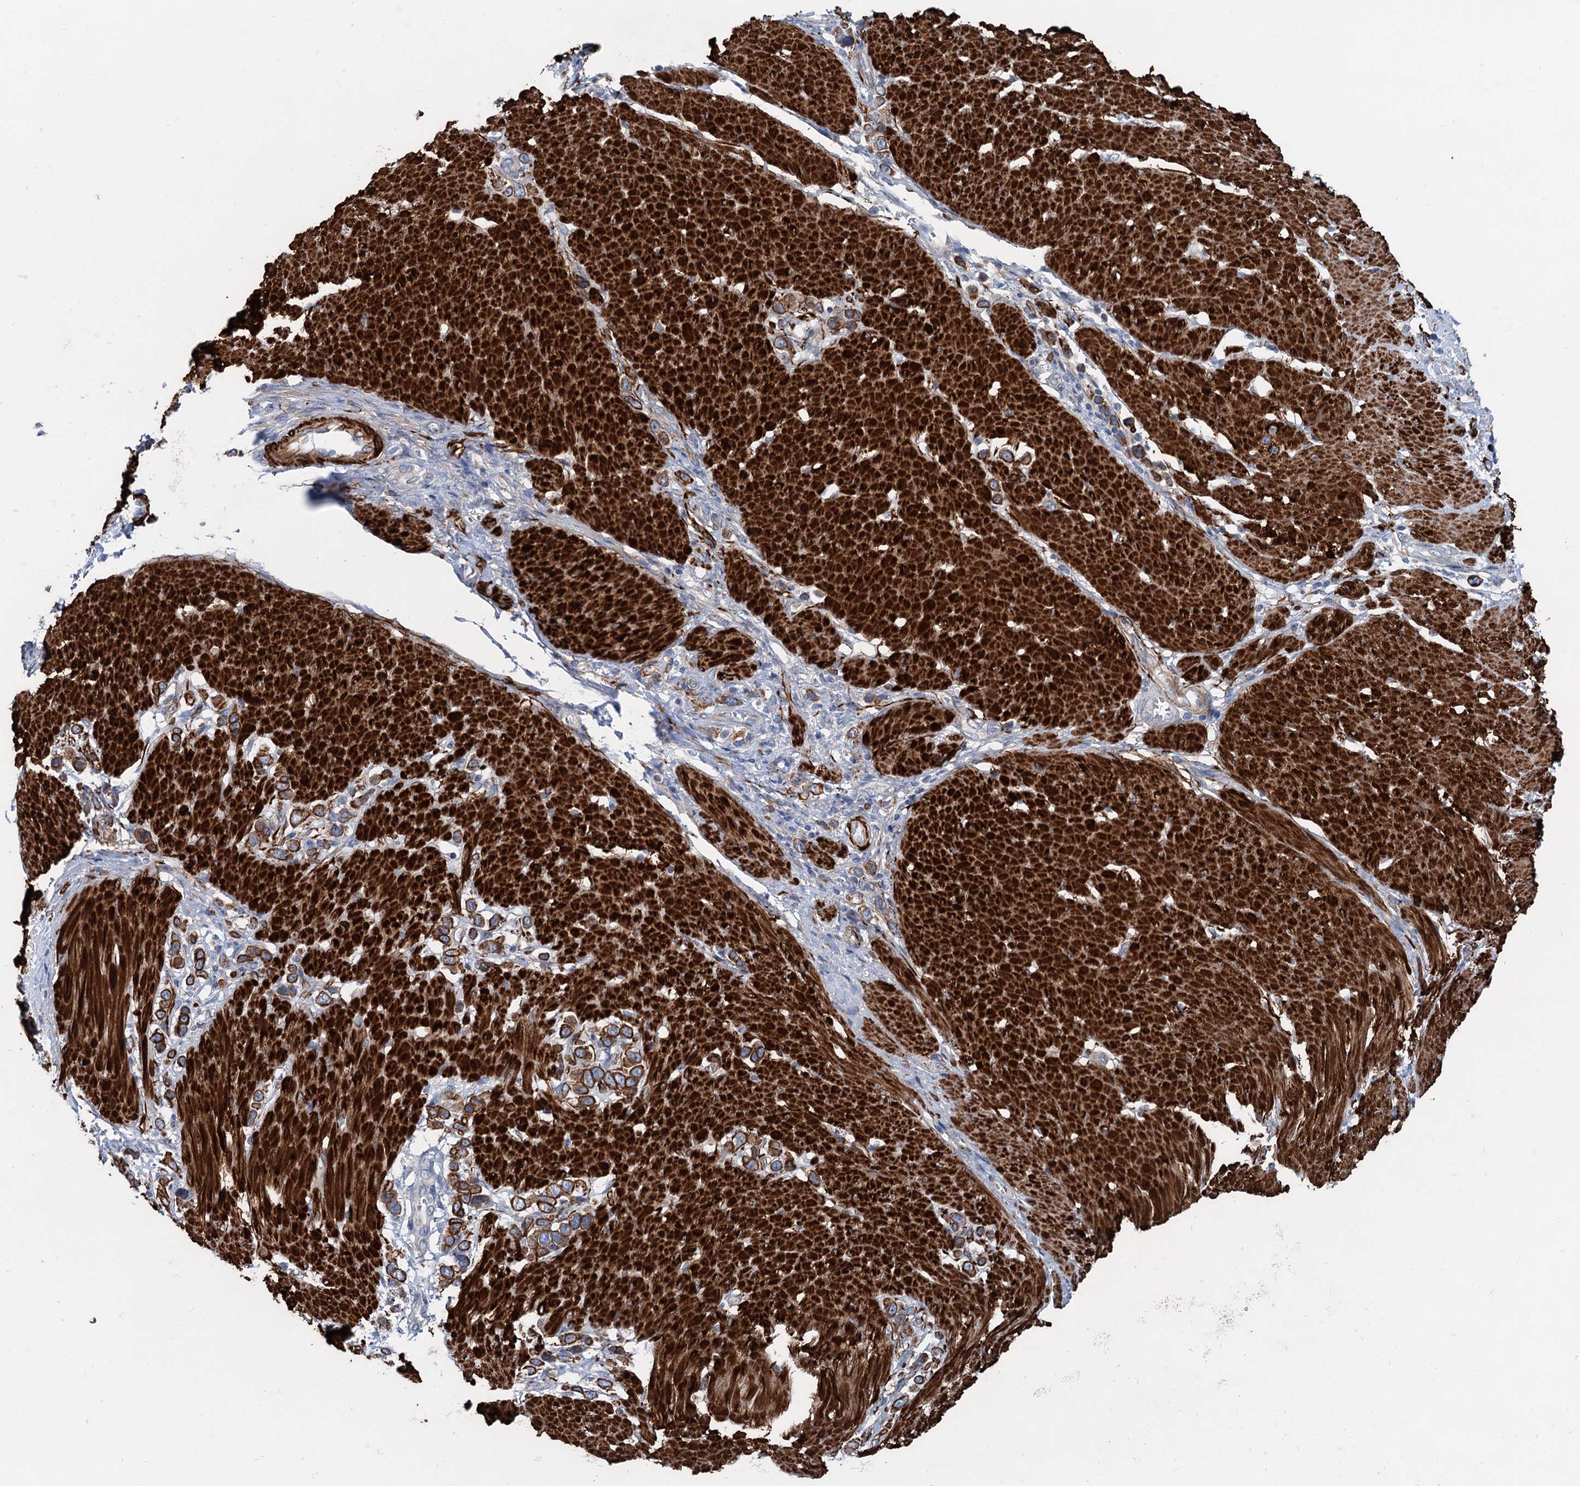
{"staining": {"intensity": "moderate", "quantity": ">75%", "location": "cytoplasmic/membranous"}, "tissue": "stomach cancer", "cell_type": "Tumor cells", "image_type": "cancer", "snomed": [{"axis": "morphology", "description": "Normal tissue, NOS"}, {"axis": "morphology", "description": "Adenocarcinoma, NOS"}, {"axis": "topography", "description": "Stomach, upper"}, {"axis": "topography", "description": "Stomach"}], "caption": "Immunohistochemical staining of human adenocarcinoma (stomach) displays moderate cytoplasmic/membranous protein positivity in approximately >75% of tumor cells.", "gene": "CALCOCO1", "patient": {"sex": "female", "age": 65}}